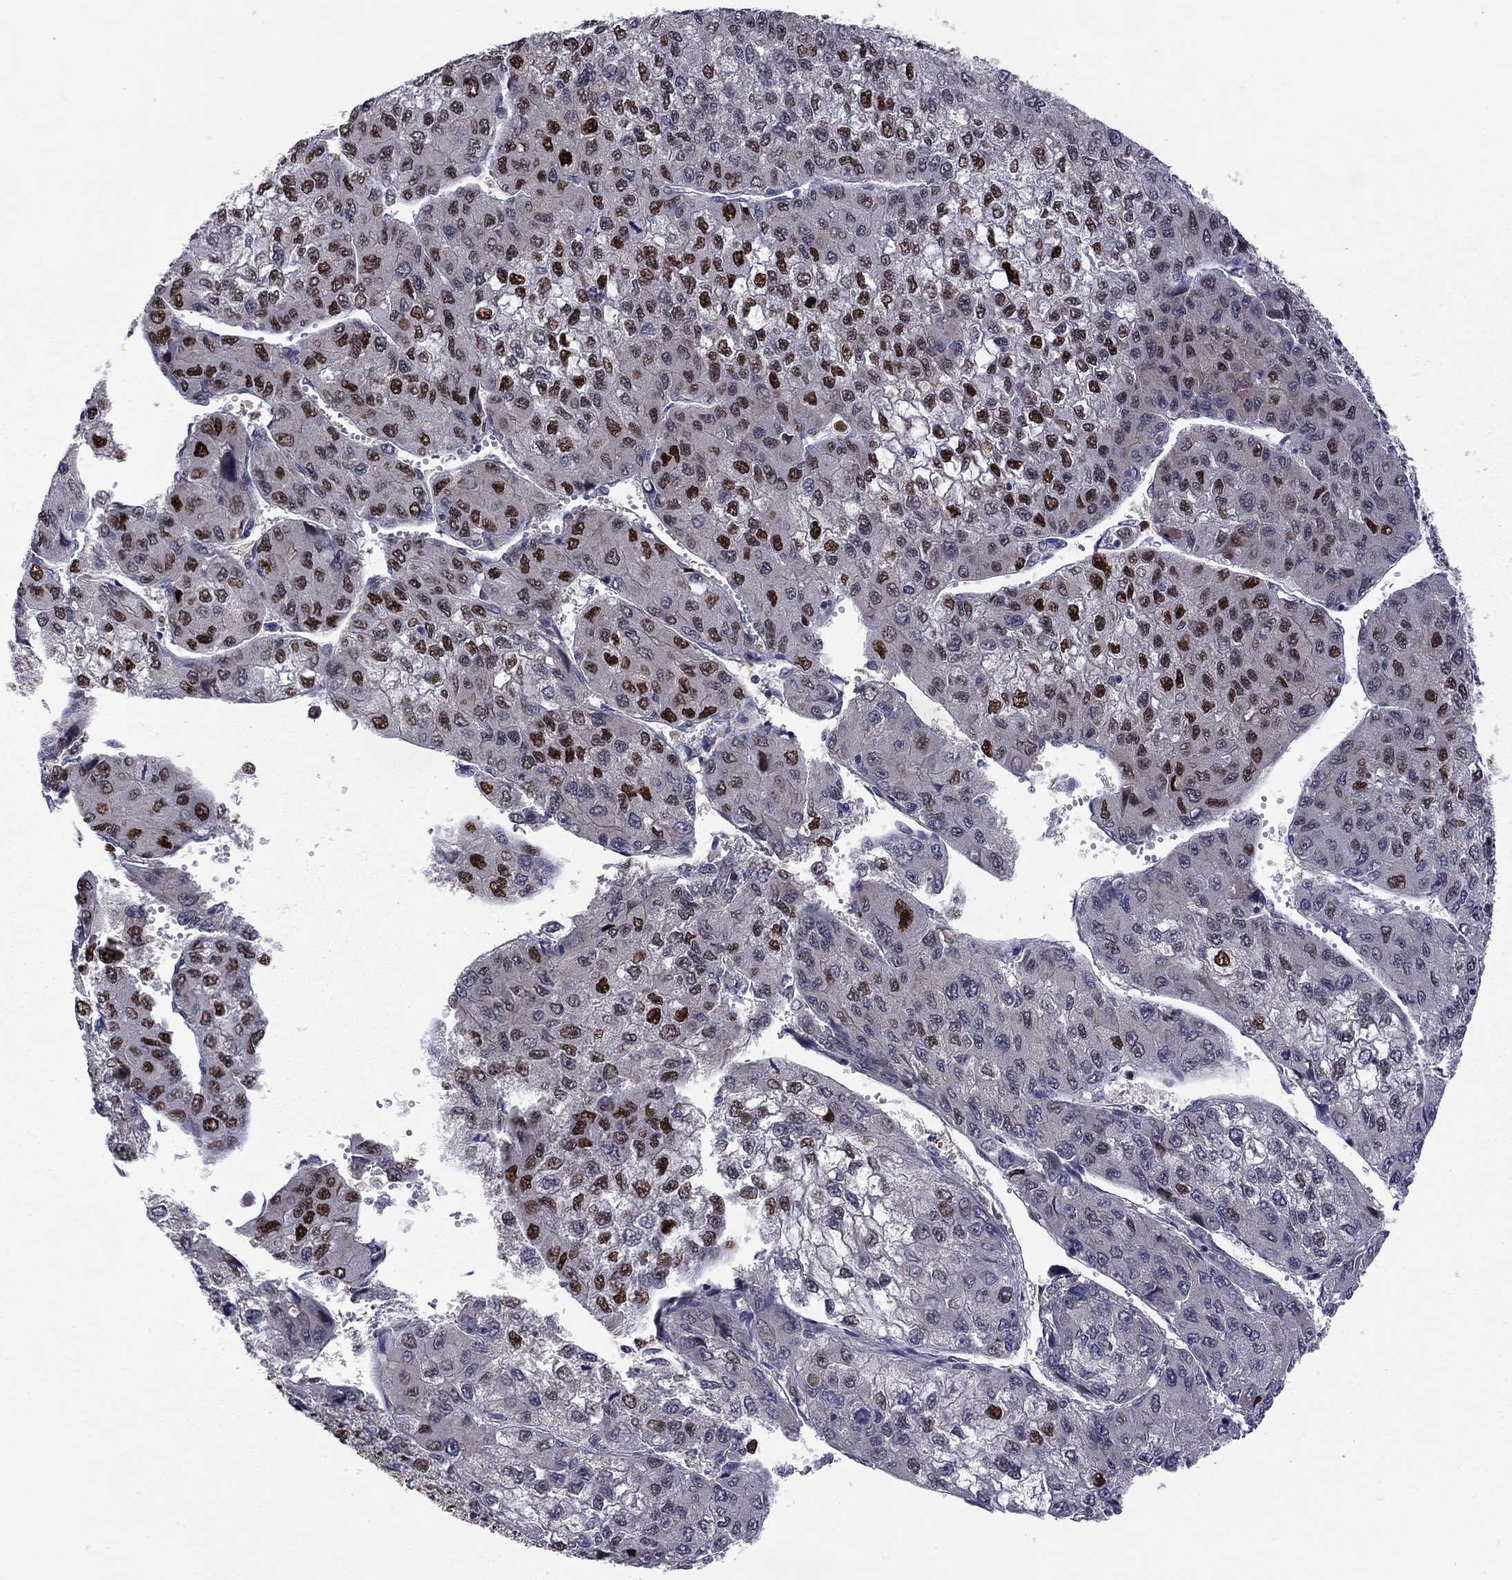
{"staining": {"intensity": "strong", "quantity": ">75%", "location": "nuclear"}, "tissue": "liver cancer", "cell_type": "Tumor cells", "image_type": "cancer", "snomed": [{"axis": "morphology", "description": "Carcinoma, Hepatocellular, NOS"}, {"axis": "topography", "description": "Liver"}], "caption": "The image displays immunohistochemical staining of liver hepatocellular carcinoma. There is strong nuclear staining is identified in approximately >75% of tumor cells.", "gene": "PCGF3", "patient": {"sex": "female", "age": 66}}